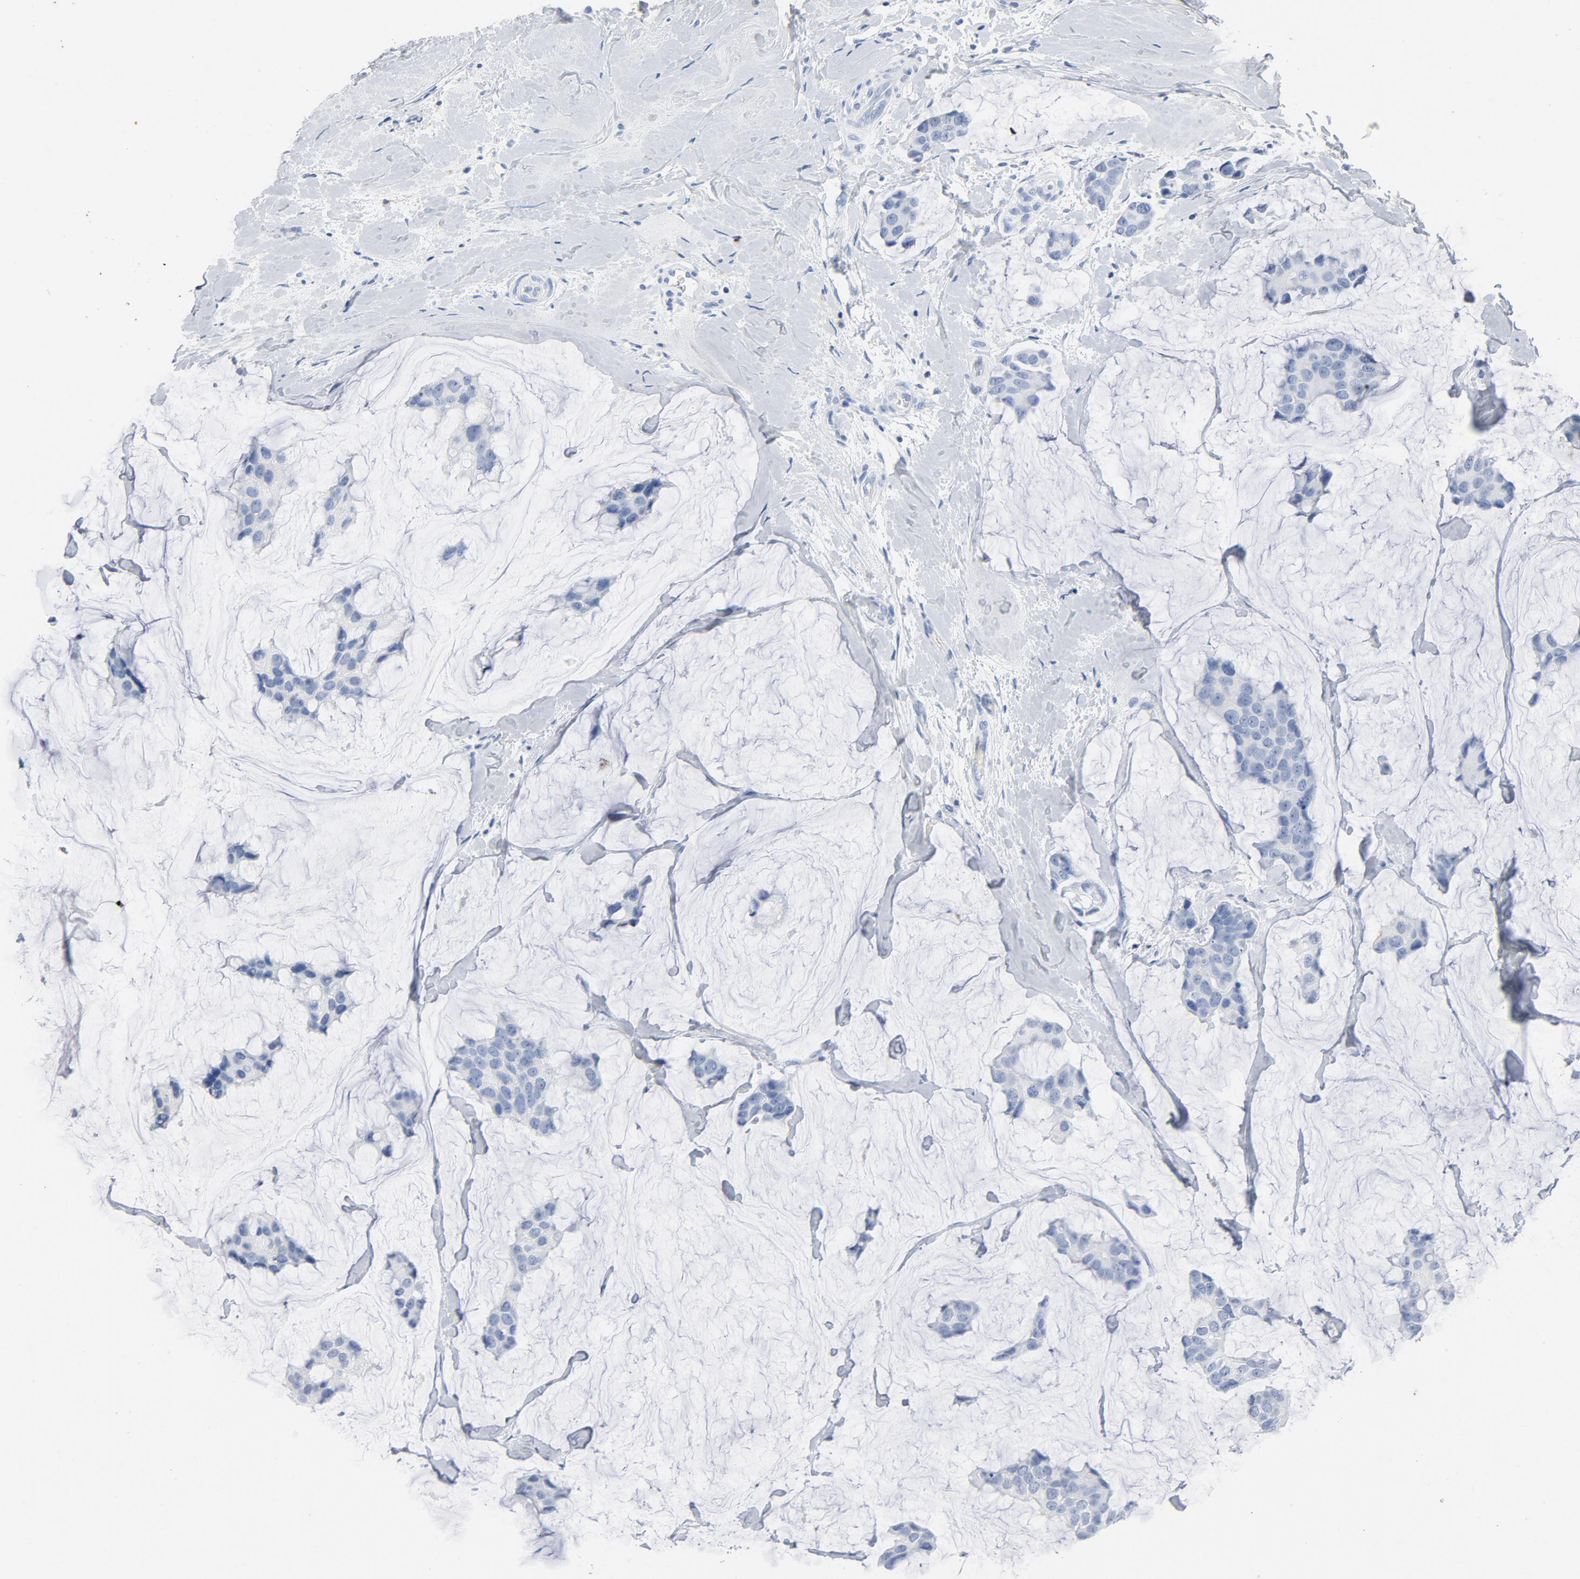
{"staining": {"intensity": "negative", "quantity": "none", "location": "none"}, "tissue": "breast cancer", "cell_type": "Tumor cells", "image_type": "cancer", "snomed": [{"axis": "morphology", "description": "Normal tissue, NOS"}, {"axis": "morphology", "description": "Duct carcinoma"}, {"axis": "topography", "description": "Breast"}], "caption": "Immunohistochemistry micrograph of human breast intraductal carcinoma stained for a protein (brown), which shows no expression in tumor cells. (DAB immunohistochemistry, high magnification).", "gene": "PTPRB", "patient": {"sex": "female", "age": 50}}